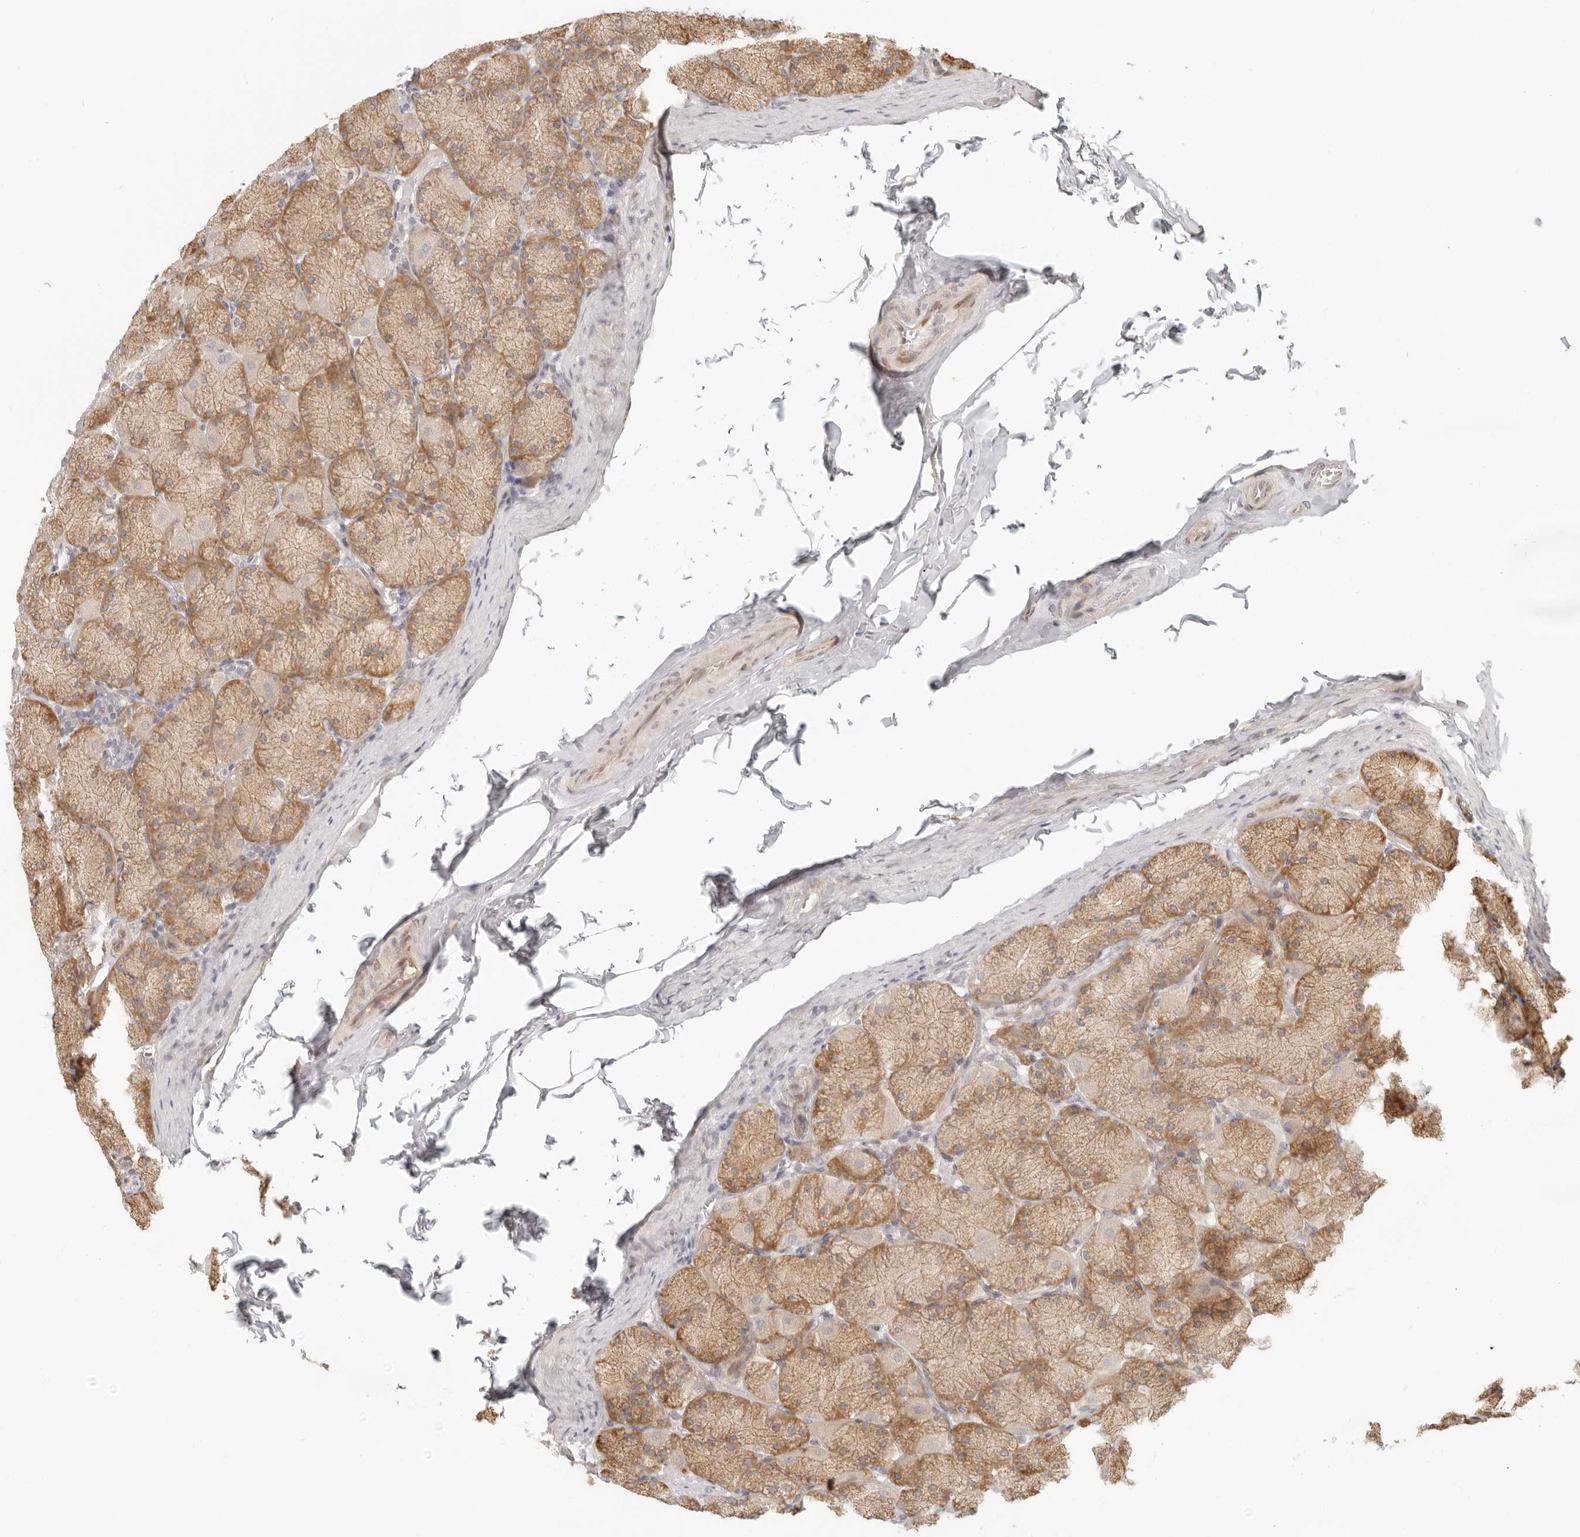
{"staining": {"intensity": "moderate", "quantity": ">75%", "location": "cytoplasmic/membranous"}, "tissue": "stomach", "cell_type": "Glandular cells", "image_type": "normal", "snomed": [{"axis": "morphology", "description": "Normal tissue, NOS"}, {"axis": "topography", "description": "Stomach, upper"}], "caption": "A photomicrograph showing moderate cytoplasmic/membranous positivity in approximately >75% of glandular cells in normal stomach, as visualized by brown immunohistochemical staining.", "gene": "TUFT1", "patient": {"sex": "female", "age": 56}}